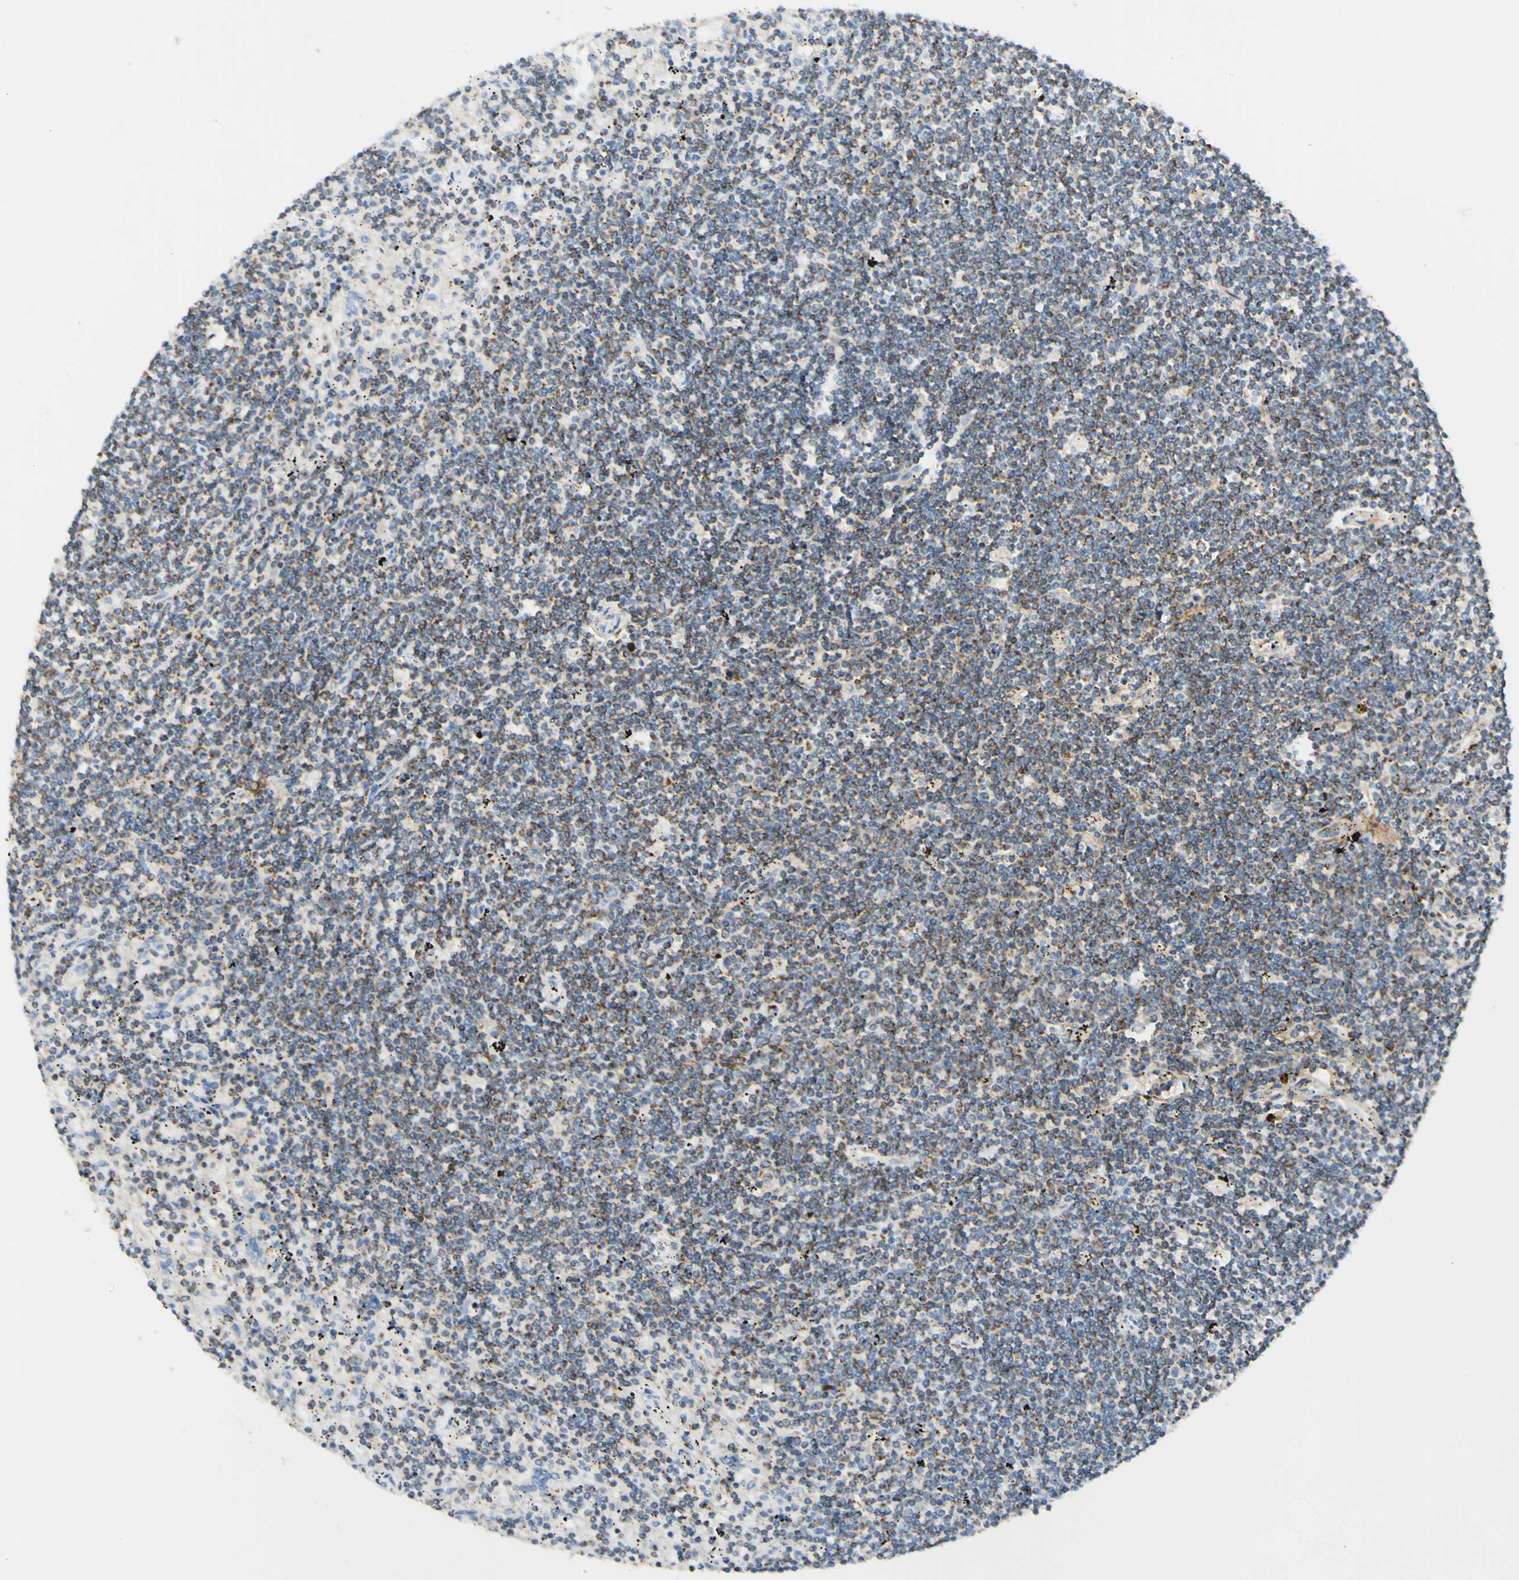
{"staining": {"intensity": "moderate", "quantity": "25%-75%", "location": "cytoplasmic/membranous"}, "tissue": "lymphoma", "cell_type": "Tumor cells", "image_type": "cancer", "snomed": [{"axis": "morphology", "description": "Malignant lymphoma, non-Hodgkin's type, Low grade"}, {"axis": "topography", "description": "Spleen"}], "caption": "IHC (DAB (3,3'-diaminobenzidine)) staining of human low-grade malignant lymphoma, non-Hodgkin's type shows moderate cytoplasmic/membranous protein expression in about 25%-75% of tumor cells.", "gene": "OXCT1", "patient": {"sex": "male", "age": 76}}